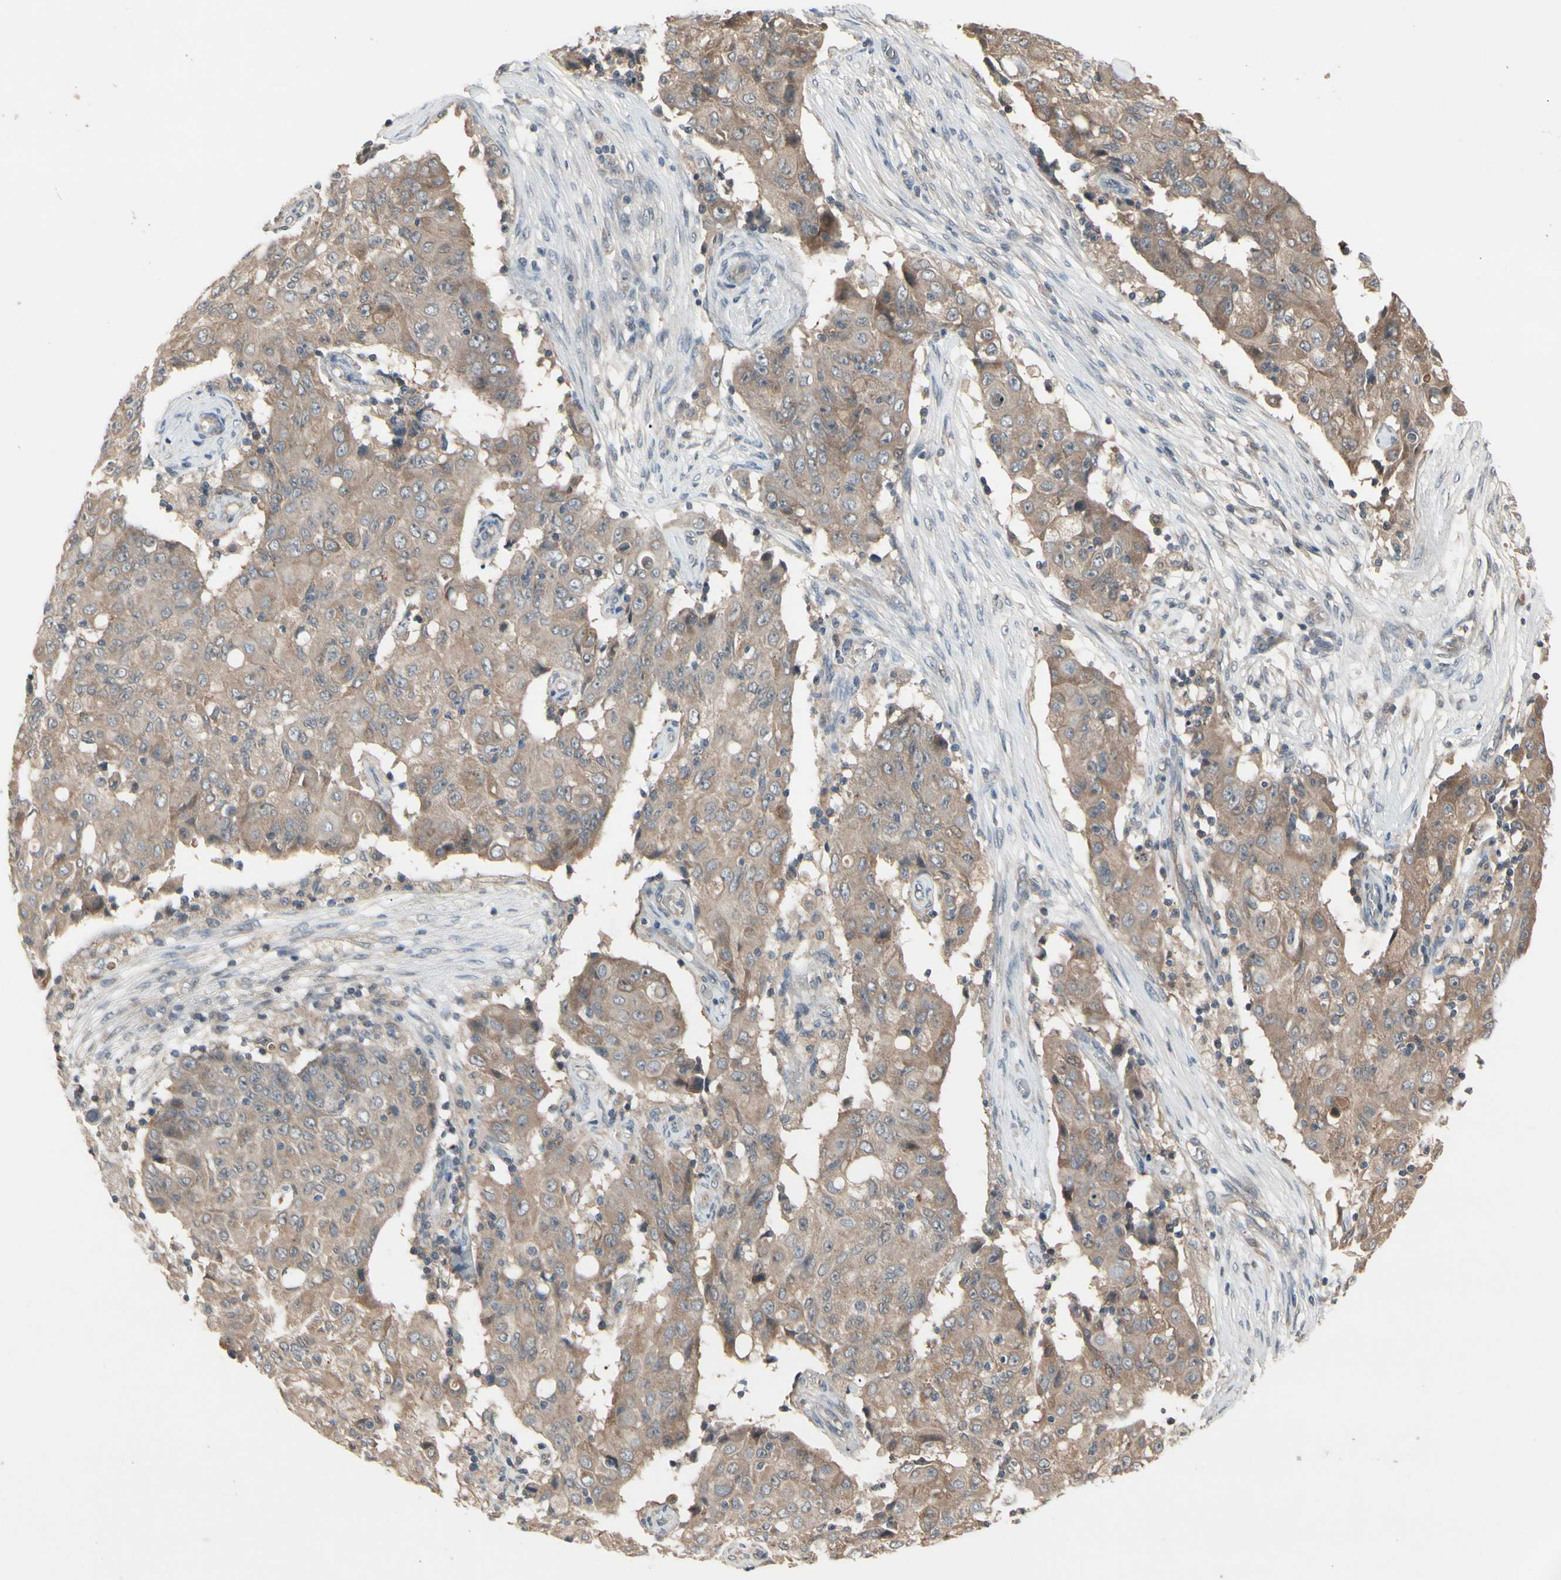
{"staining": {"intensity": "moderate", "quantity": ">75%", "location": "cytoplasmic/membranous"}, "tissue": "ovarian cancer", "cell_type": "Tumor cells", "image_type": "cancer", "snomed": [{"axis": "morphology", "description": "Carcinoma, endometroid"}, {"axis": "topography", "description": "Ovary"}], "caption": "Approximately >75% of tumor cells in human ovarian cancer (endometroid carcinoma) show moderate cytoplasmic/membranous protein staining as visualized by brown immunohistochemical staining.", "gene": "NSF", "patient": {"sex": "female", "age": 42}}